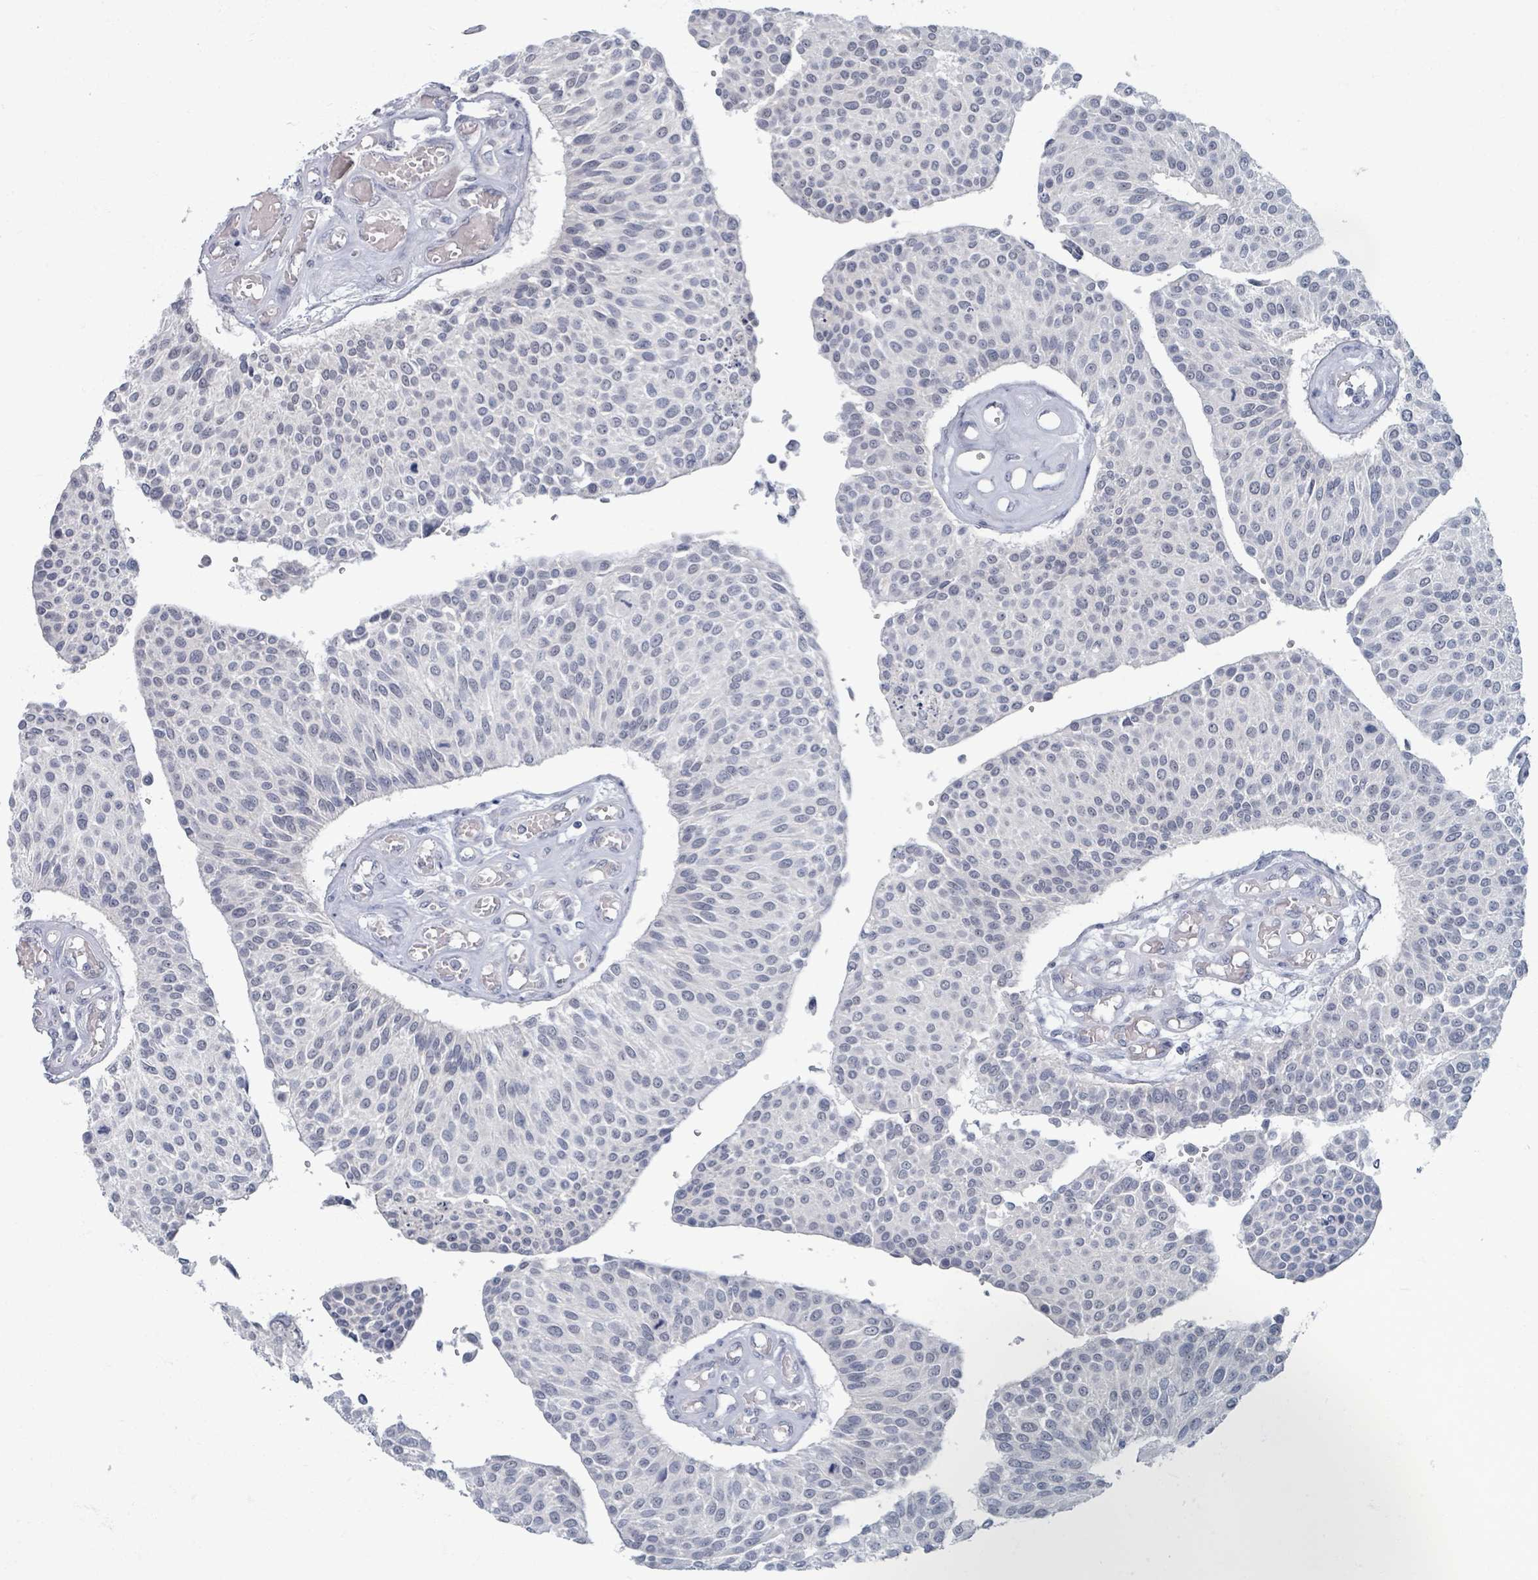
{"staining": {"intensity": "negative", "quantity": "none", "location": "none"}, "tissue": "urothelial cancer", "cell_type": "Tumor cells", "image_type": "cancer", "snomed": [{"axis": "morphology", "description": "Urothelial carcinoma, NOS"}, {"axis": "topography", "description": "Urinary bladder"}], "caption": "DAB immunohistochemical staining of human transitional cell carcinoma exhibits no significant staining in tumor cells. The staining is performed using DAB brown chromogen with nuclei counter-stained in using hematoxylin.", "gene": "WNT11", "patient": {"sex": "male", "age": 55}}